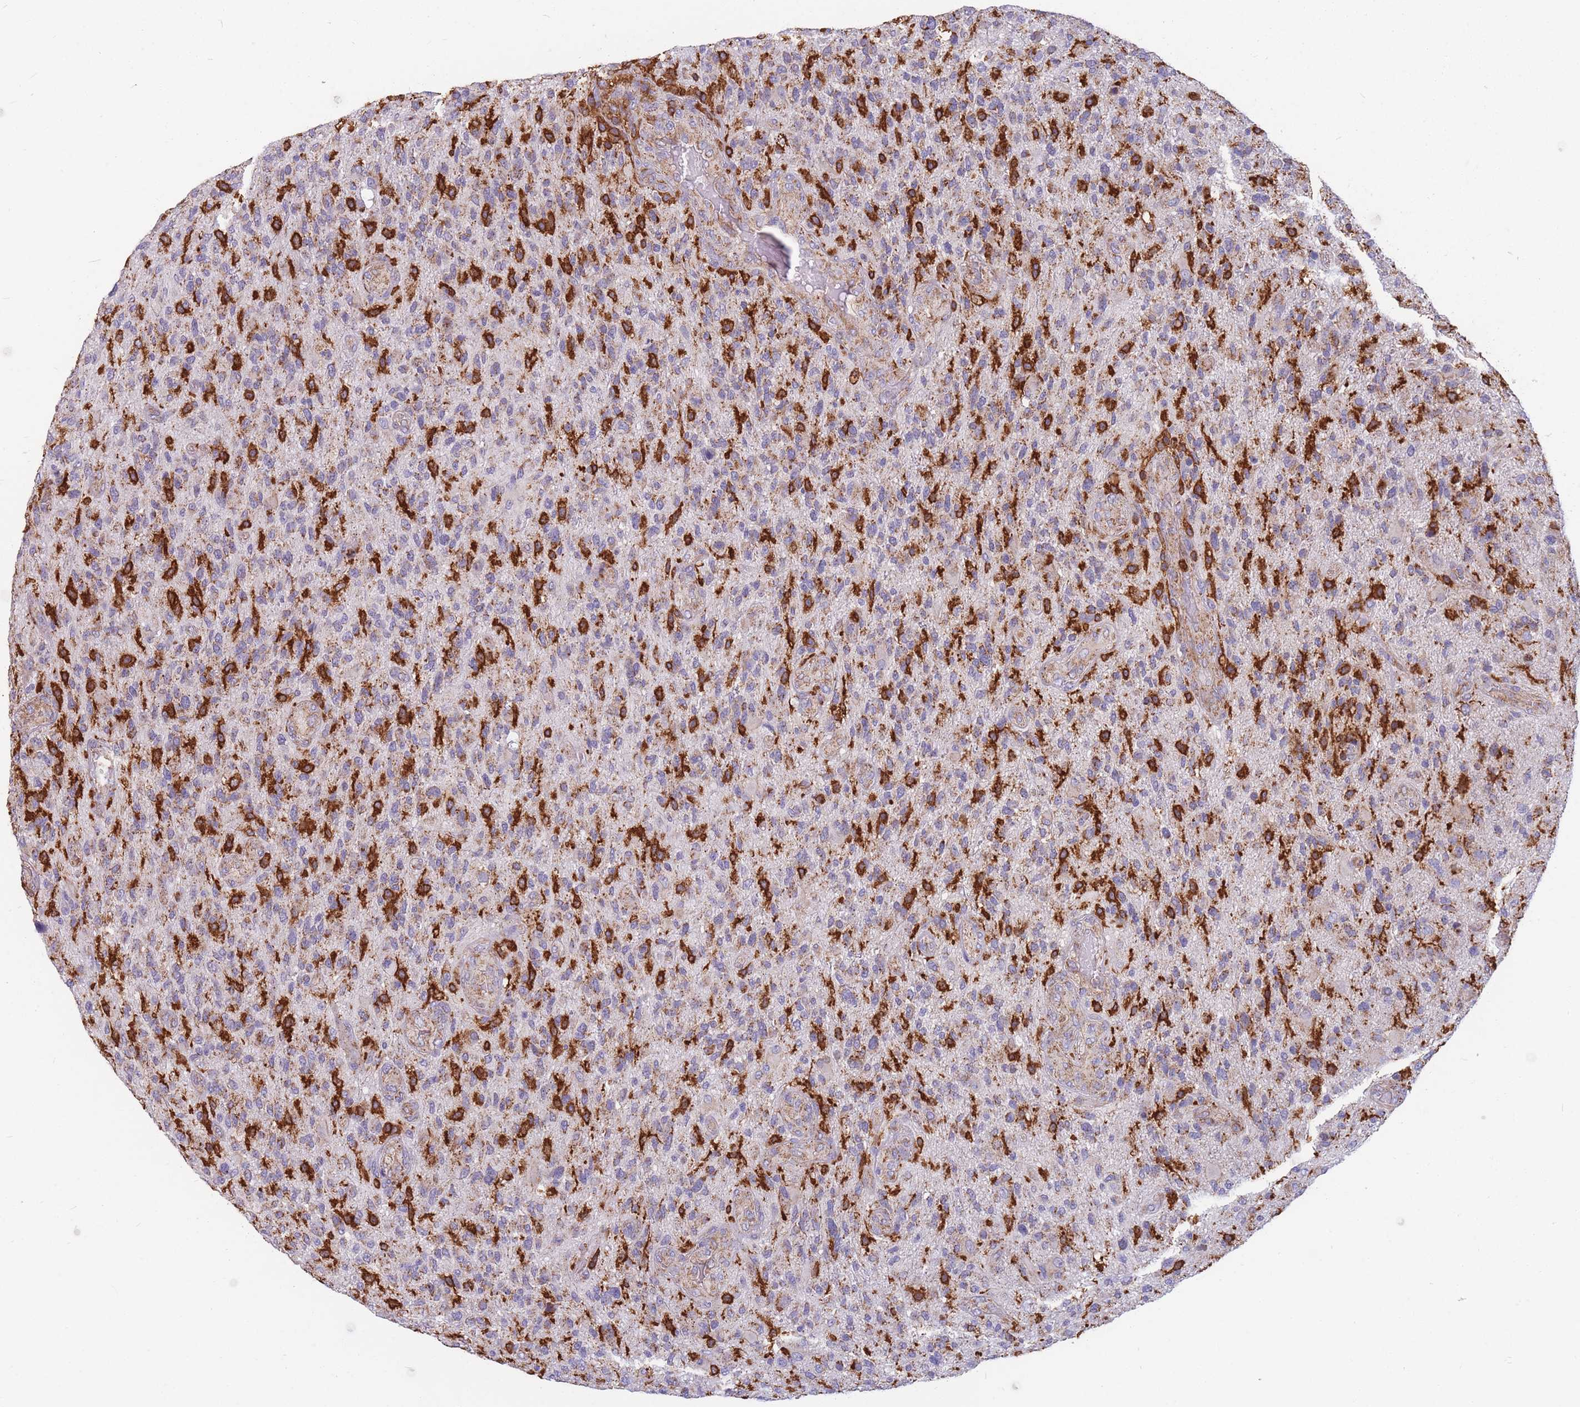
{"staining": {"intensity": "strong", "quantity": "<25%", "location": "cytoplasmic/membranous"}, "tissue": "glioma", "cell_type": "Tumor cells", "image_type": "cancer", "snomed": [{"axis": "morphology", "description": "Glioma, malignant, High grade"}, {"axis": "topography", "description": "Brain"}], "caption": "Tumor cells display strong cytoplasmic/membranous positivity in about <25% of cells in malignant glioma (high-grade).", "gene": "MRPL54", "patient": {"sex": "male", "age": 47}}